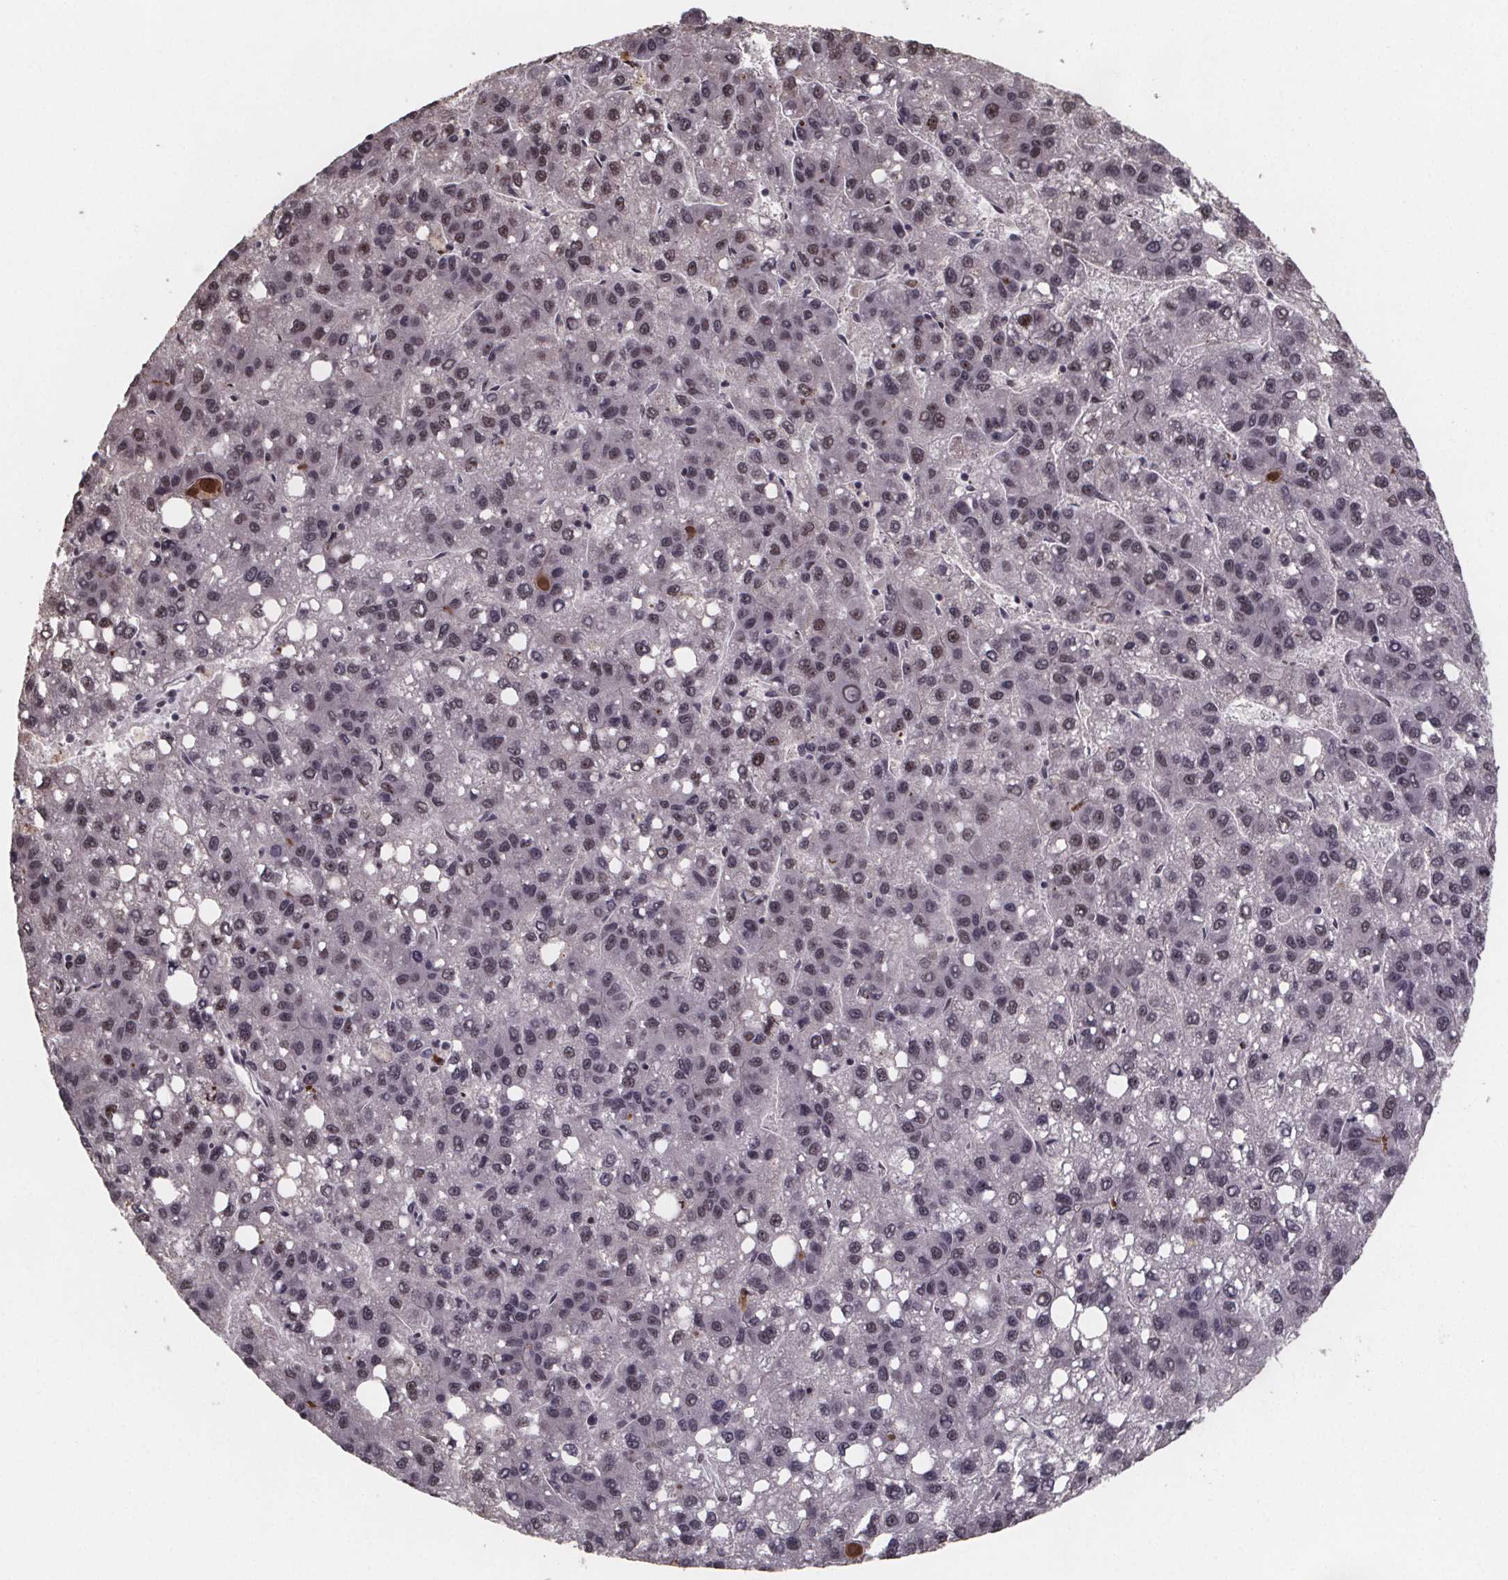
{"staining": {"intensity": "weak", "quantity": "25%-75%", "location": "nuclear"}, "tissue": "liver cancer", "cell_type": "Tumor cells", "image_type": "cancer", "snomed": [{"axis": "morphology", "description": "Carcinoma, Hepatocellular, NOS"}, {"axis": "topography", "description": "Liver"}], "caption": "Tumor cells show low levels of weak nuclear staining in approximately 25%-75% of cells in human liver hepatocellular carcinoma.", "gene": "U2SURP", "patient": {"sex": "female", "age": 82}}